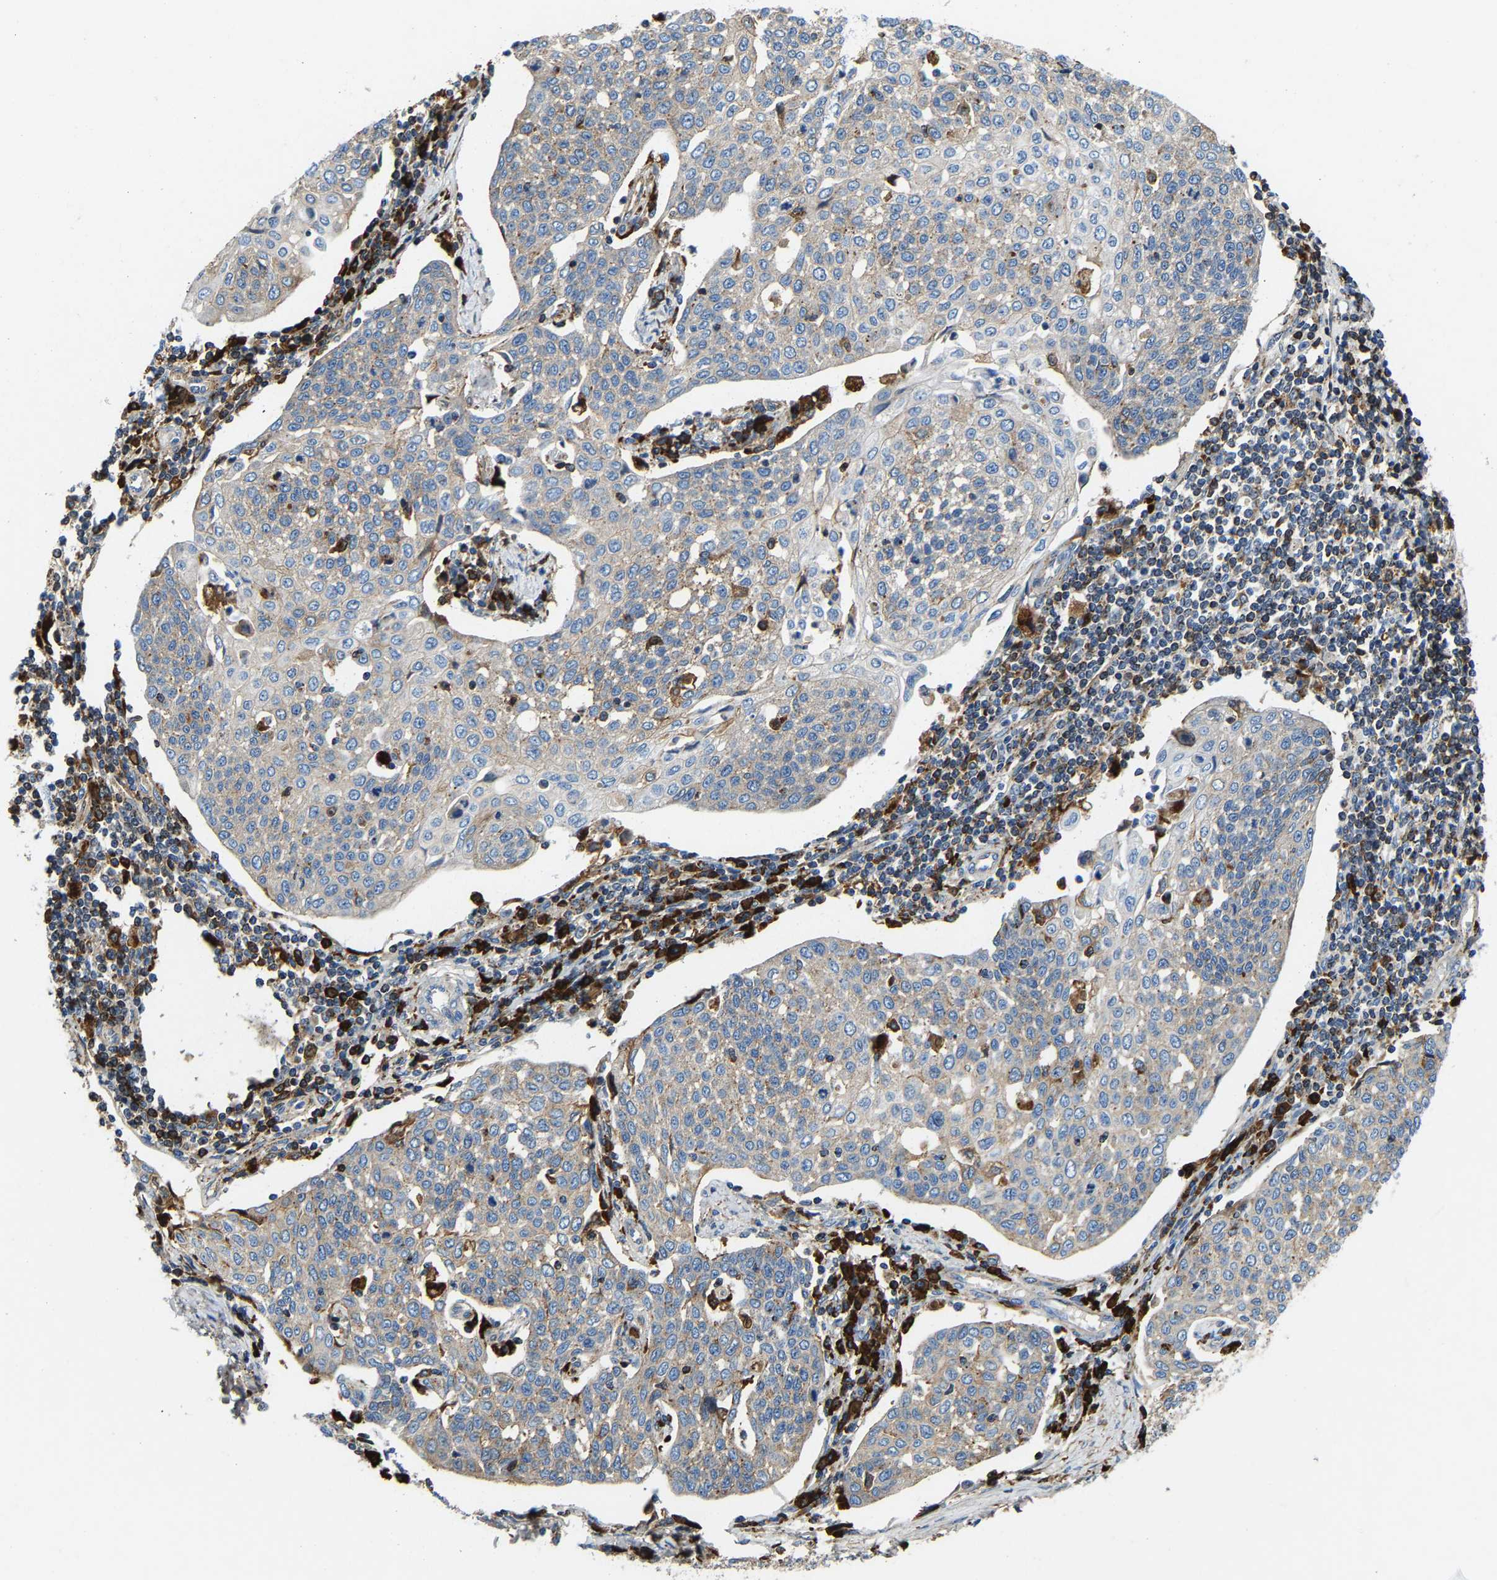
{"staining": {"intensity": "weak", "quantity": "25%-75%", "location": "cytoplasmic/membranous"}, "tissue": "cervical cancer", "cell_type": "Tumor cells", "image_type": "cancer", "snomed": [{"axis": "morphology", "description": "Squamous cell carcinoma, NOS"}, {"axis": "topography", "description": "Cervix"}], "caption": "Protein staining exhibits weak cytoplasmic/membranous staining in about 25%-75% of tumor cells in cervical squamous cell carcinoma.", "gene": "DPP7", "patient": {"sex": "female", "age": 34}}